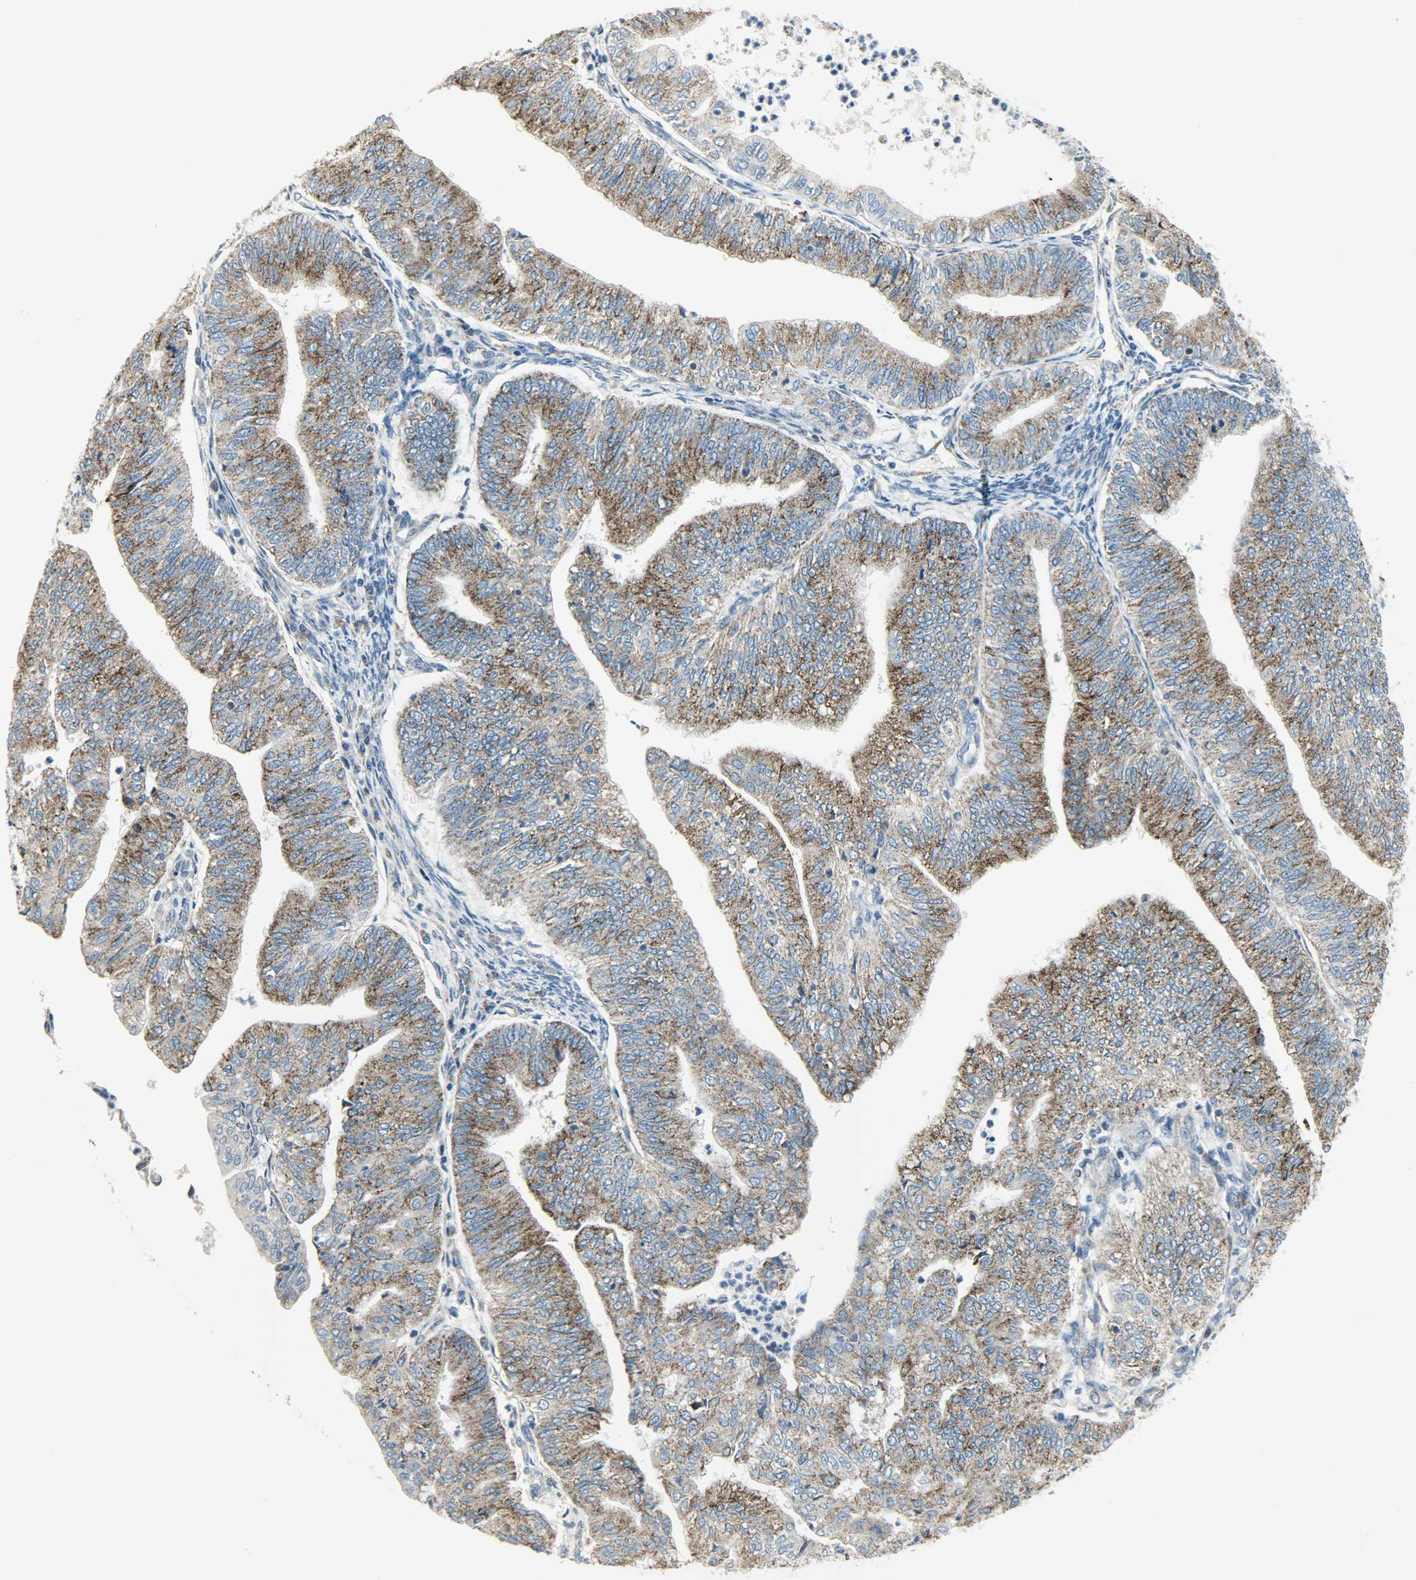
{"staining": {"intensity": "moderate", "quantity": ">75%", "location": "cytoplasmic/membranous"}, "tissue": "endometrial cancer", "cell_type": "Tumor cells", "image_type": "cancer", "snomed": [{"axis": "morphology", "description": "Adenocarcinoma, NOS"}, {"axis": "topography", "description": "Endometrium"}], "caption": "Immunohistochemistry staining of endometrial cancer (adenocarcinoma), which reveals medium levels of moderate cytoplasmic/membranous expression in approximately >75% of tumor cells indicating moderate cytoplasmic/membranous protein positivity. The staining was performed using DAB (brown) for protein detection and nuclei were counterstained in hematoxylin (blue).", "gene": "PPP1R1B", "patient": {"sex": "female", "age": 59}}